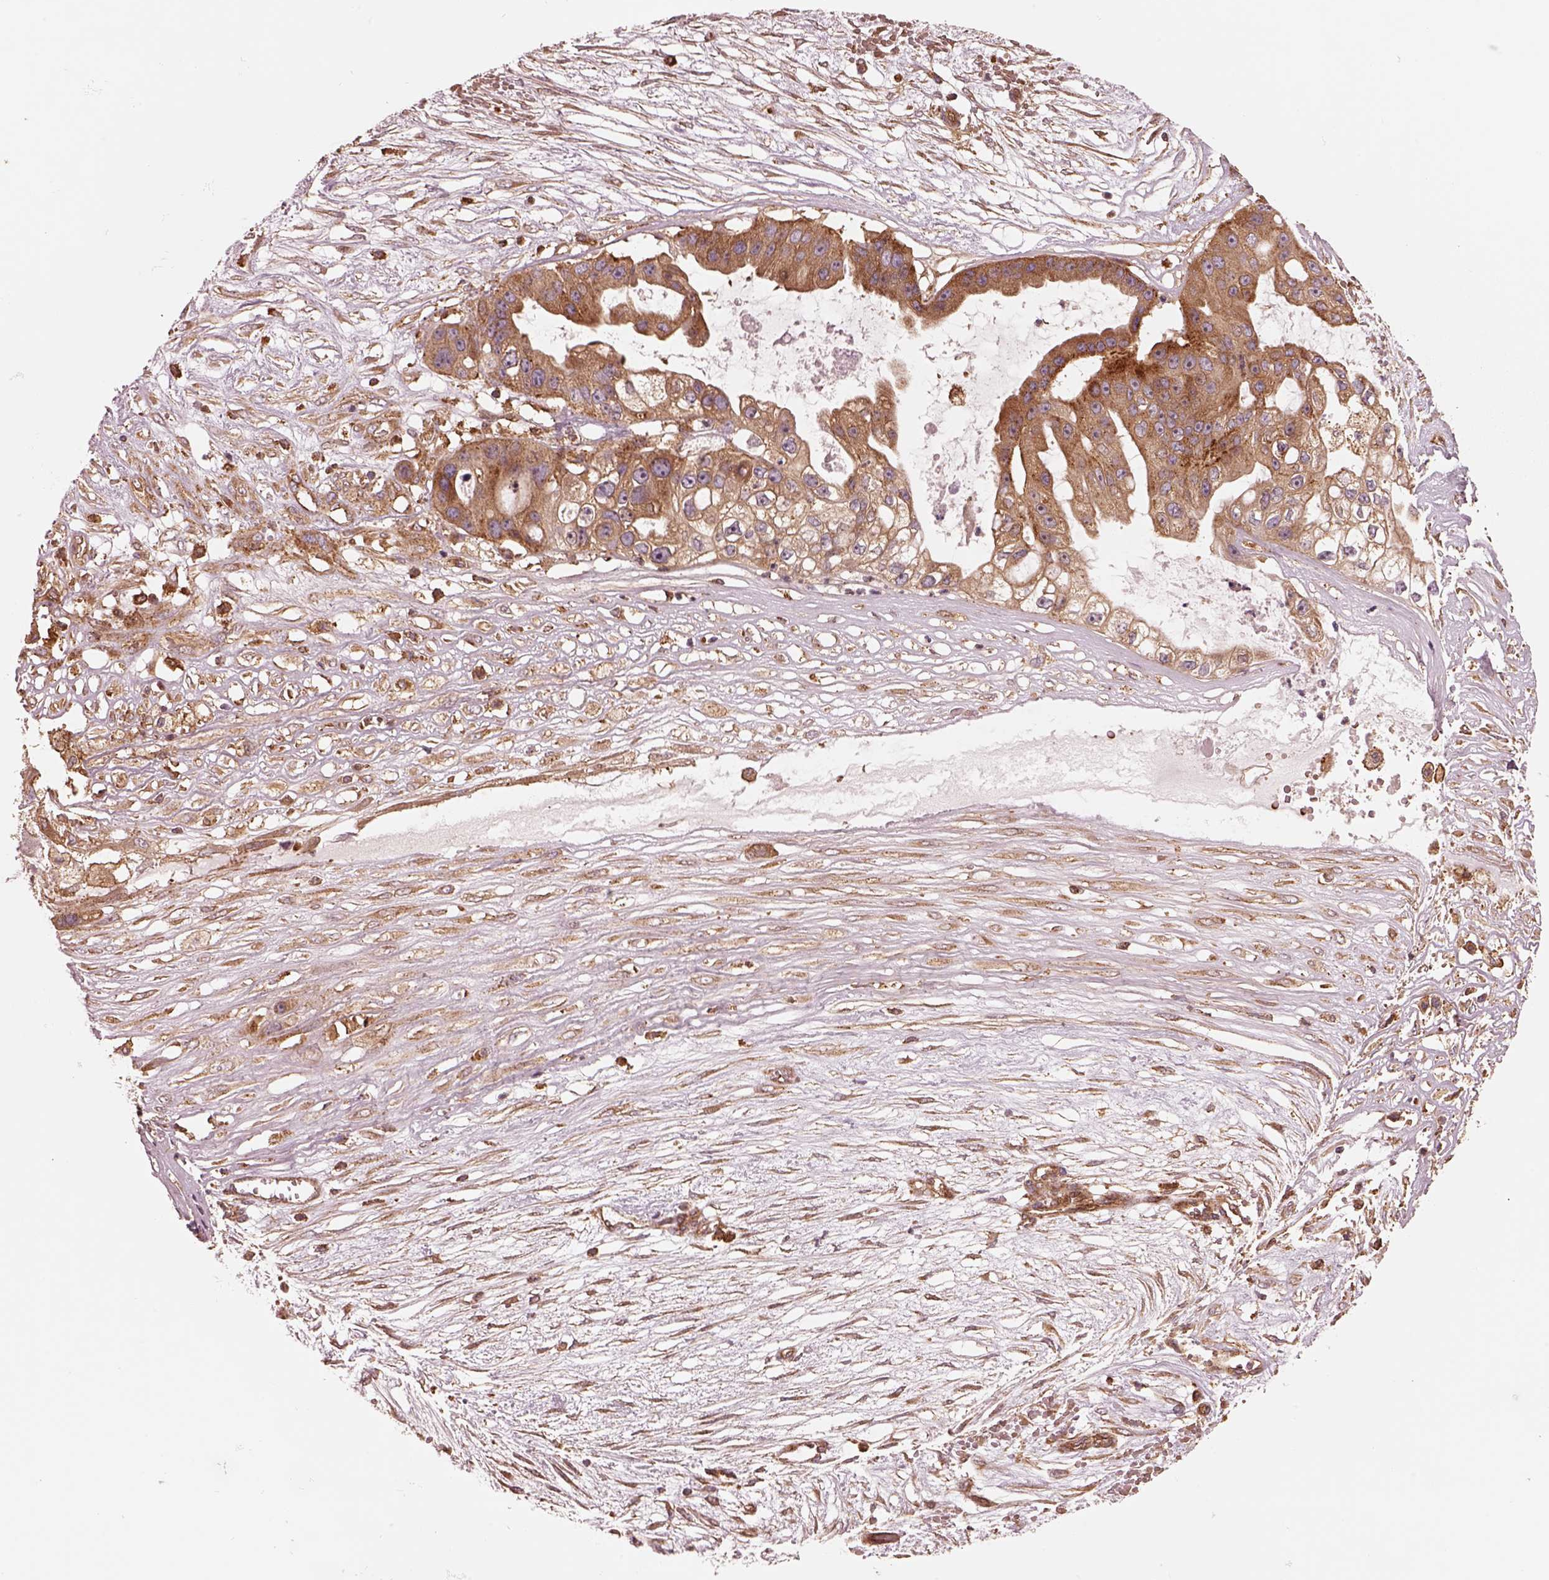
{"staining": {"intensity": "moderate", "quantity": "25%-75%", "location": "cytoplasmic/membranous"}, "tissue": "ovarian cancer", "cell_type": "Tumor cells", "image_type": "cancer", "snomed": [{"axis": "morphology", "description": "Cystadenocarcinoma, serous, NOS"}, {"axis": "topography", "description": "Ovary"}], "caption": "Ovarian cancer (serous cystadenocarcinoma) tissue demonstrates moderate cytoplasmic/membranous staining in approximately 25%-75% of tumor cells", "gene": "WASHC2A", "patient": {"sex": "female", "age": 56}}